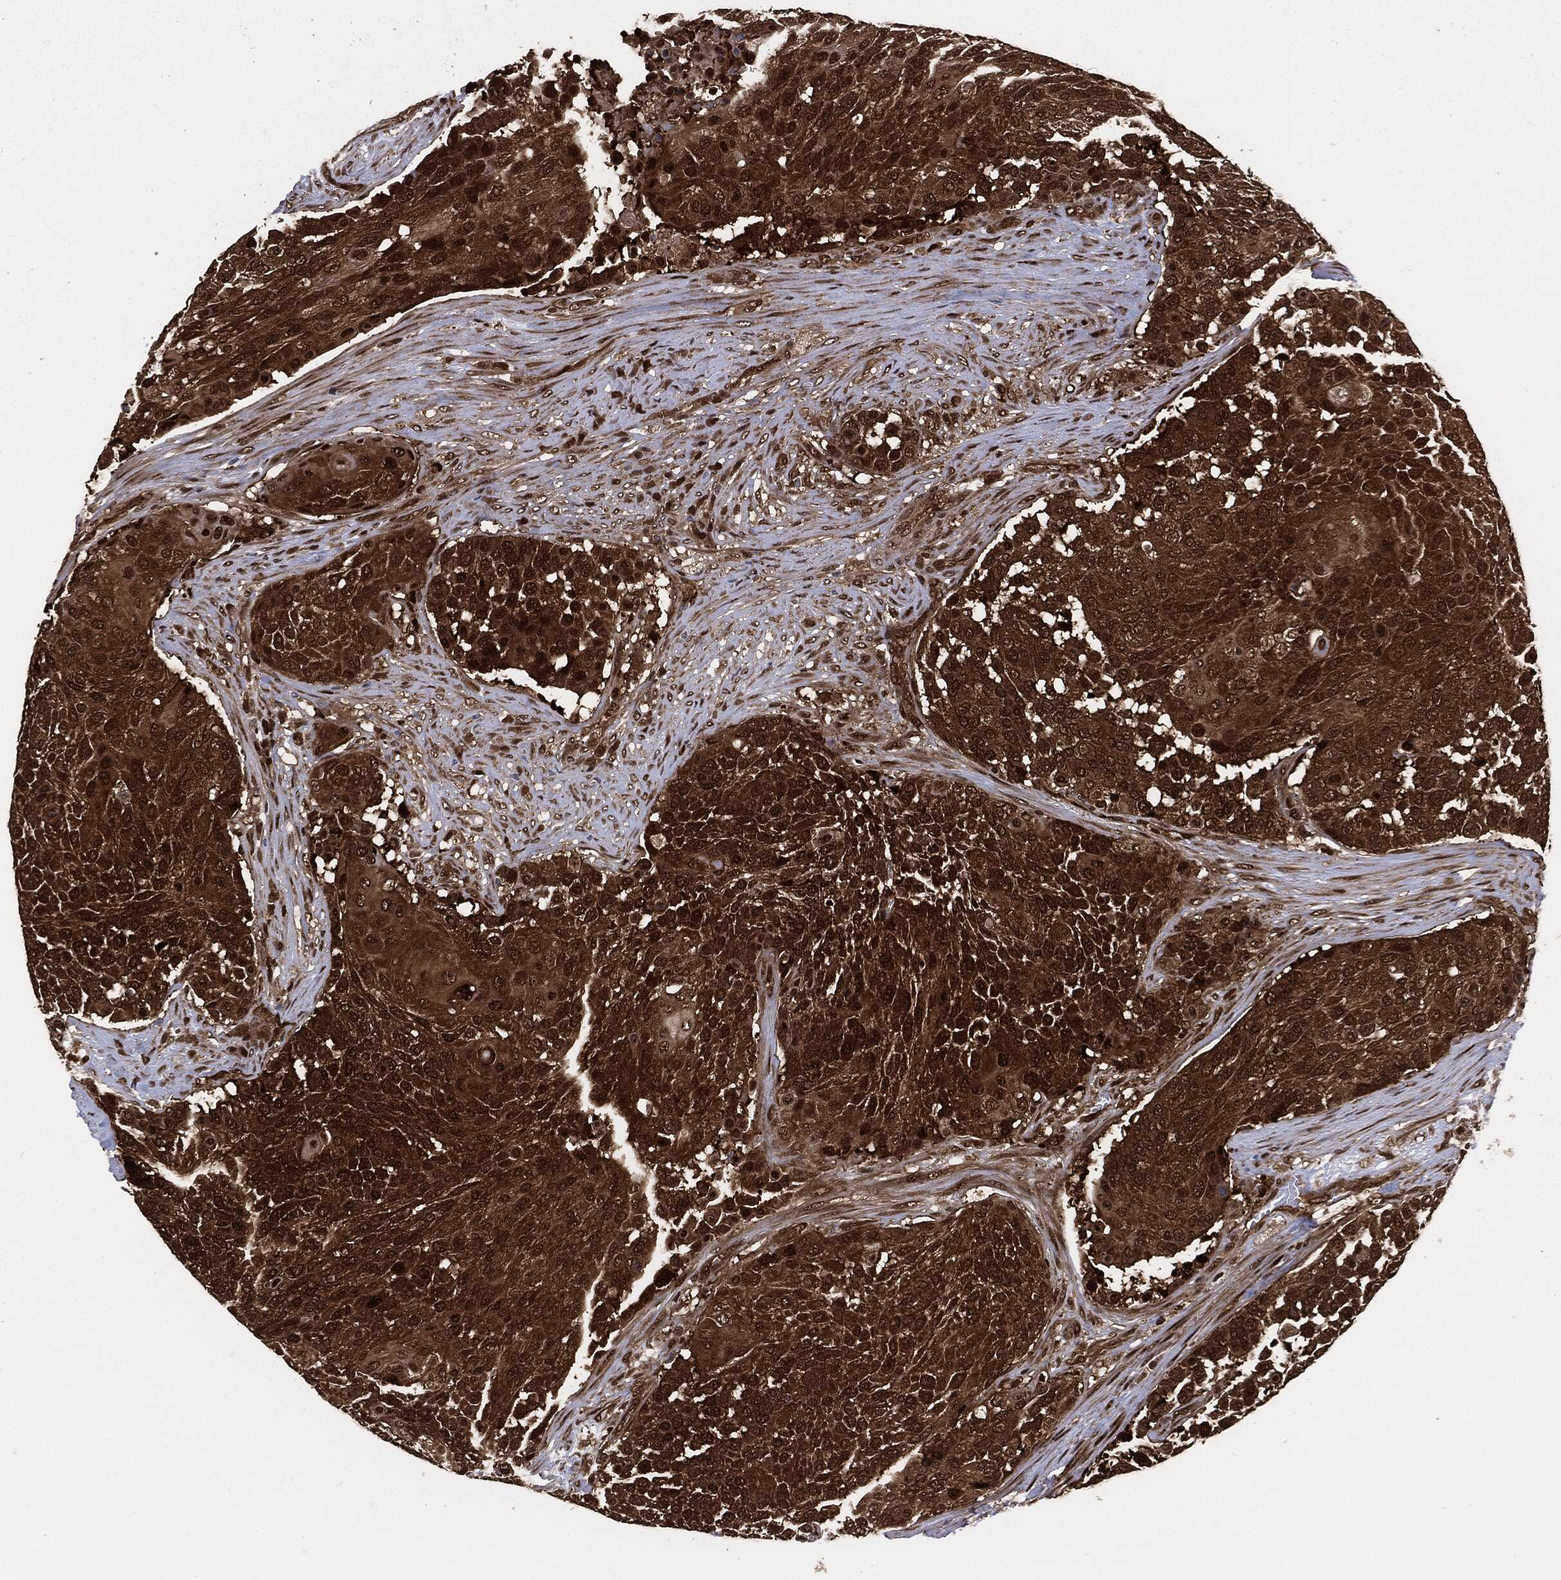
{"staining": {"intensity": "strong", "quantity": ">75%", "location": "cytoplasmic/membranous,nuclear"}, "tissue": "urothelial cancer", "cell_type": "Tumor cells", "image_type": "cancer", "snomed": [{"axis": "morphology", "description": "Urothelial carcinoma, High grade"}, {"axis": "topography", "description": "Urinary bladder"}], "caption": "Strong cytoplasmic/membranous and nuclear protein positivity is seen in about >75% of tumor cells in urothelial cancer. The staining is performed using DAB (3,3'-diaminobenzidine) brown chromogen to label protein expression. The nuclei are counter-stained blue using hematoxylin.", "gene": "DCTN1", "patient": {"sex": "female", "age": 63}}